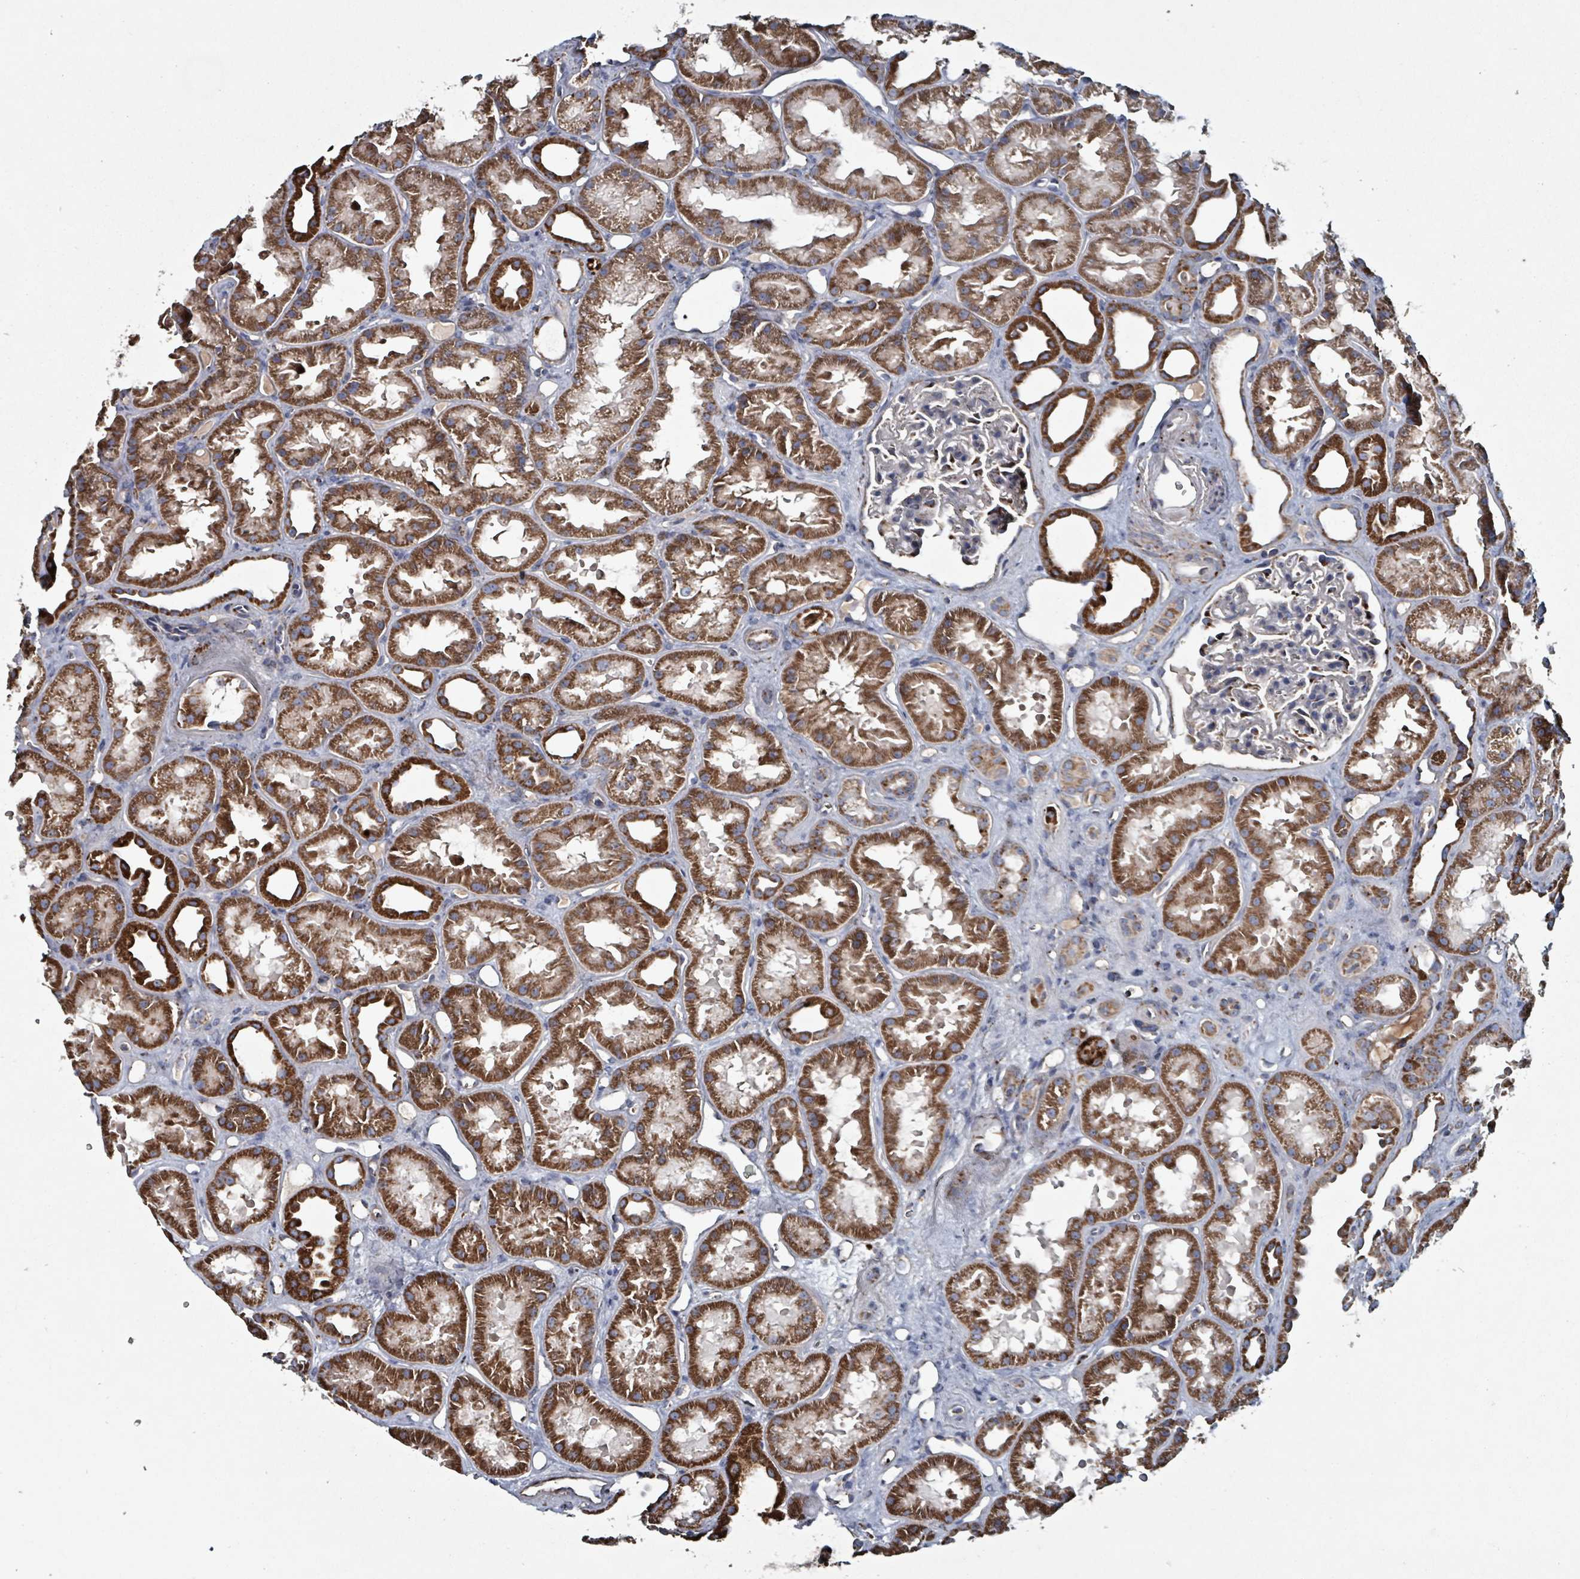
{"staining": {"intensity": "moderate", "quantity": "<25%", "location": "cytoplasmic/membranous"}, "tissue": "kidney", "cell_type": "Cells in glomeruli", "image_type": "normal", "snomed": [{"axis": "morphology", "description": "Normal tissue, NOS"}, {"axis": "topography", "description": "Kidney"}], "caption": "Protein analysis of benign kidney shows moderate cytoplasmic/membranous expression in about <25% of cells in glomeruli. The protein is stained brown, and the nuclei are stained in blue (DAB IHC with brightfield microscopy, high magnification).", "gene": "ABHD18", "patient": {"sex": "male", "age": 61}}